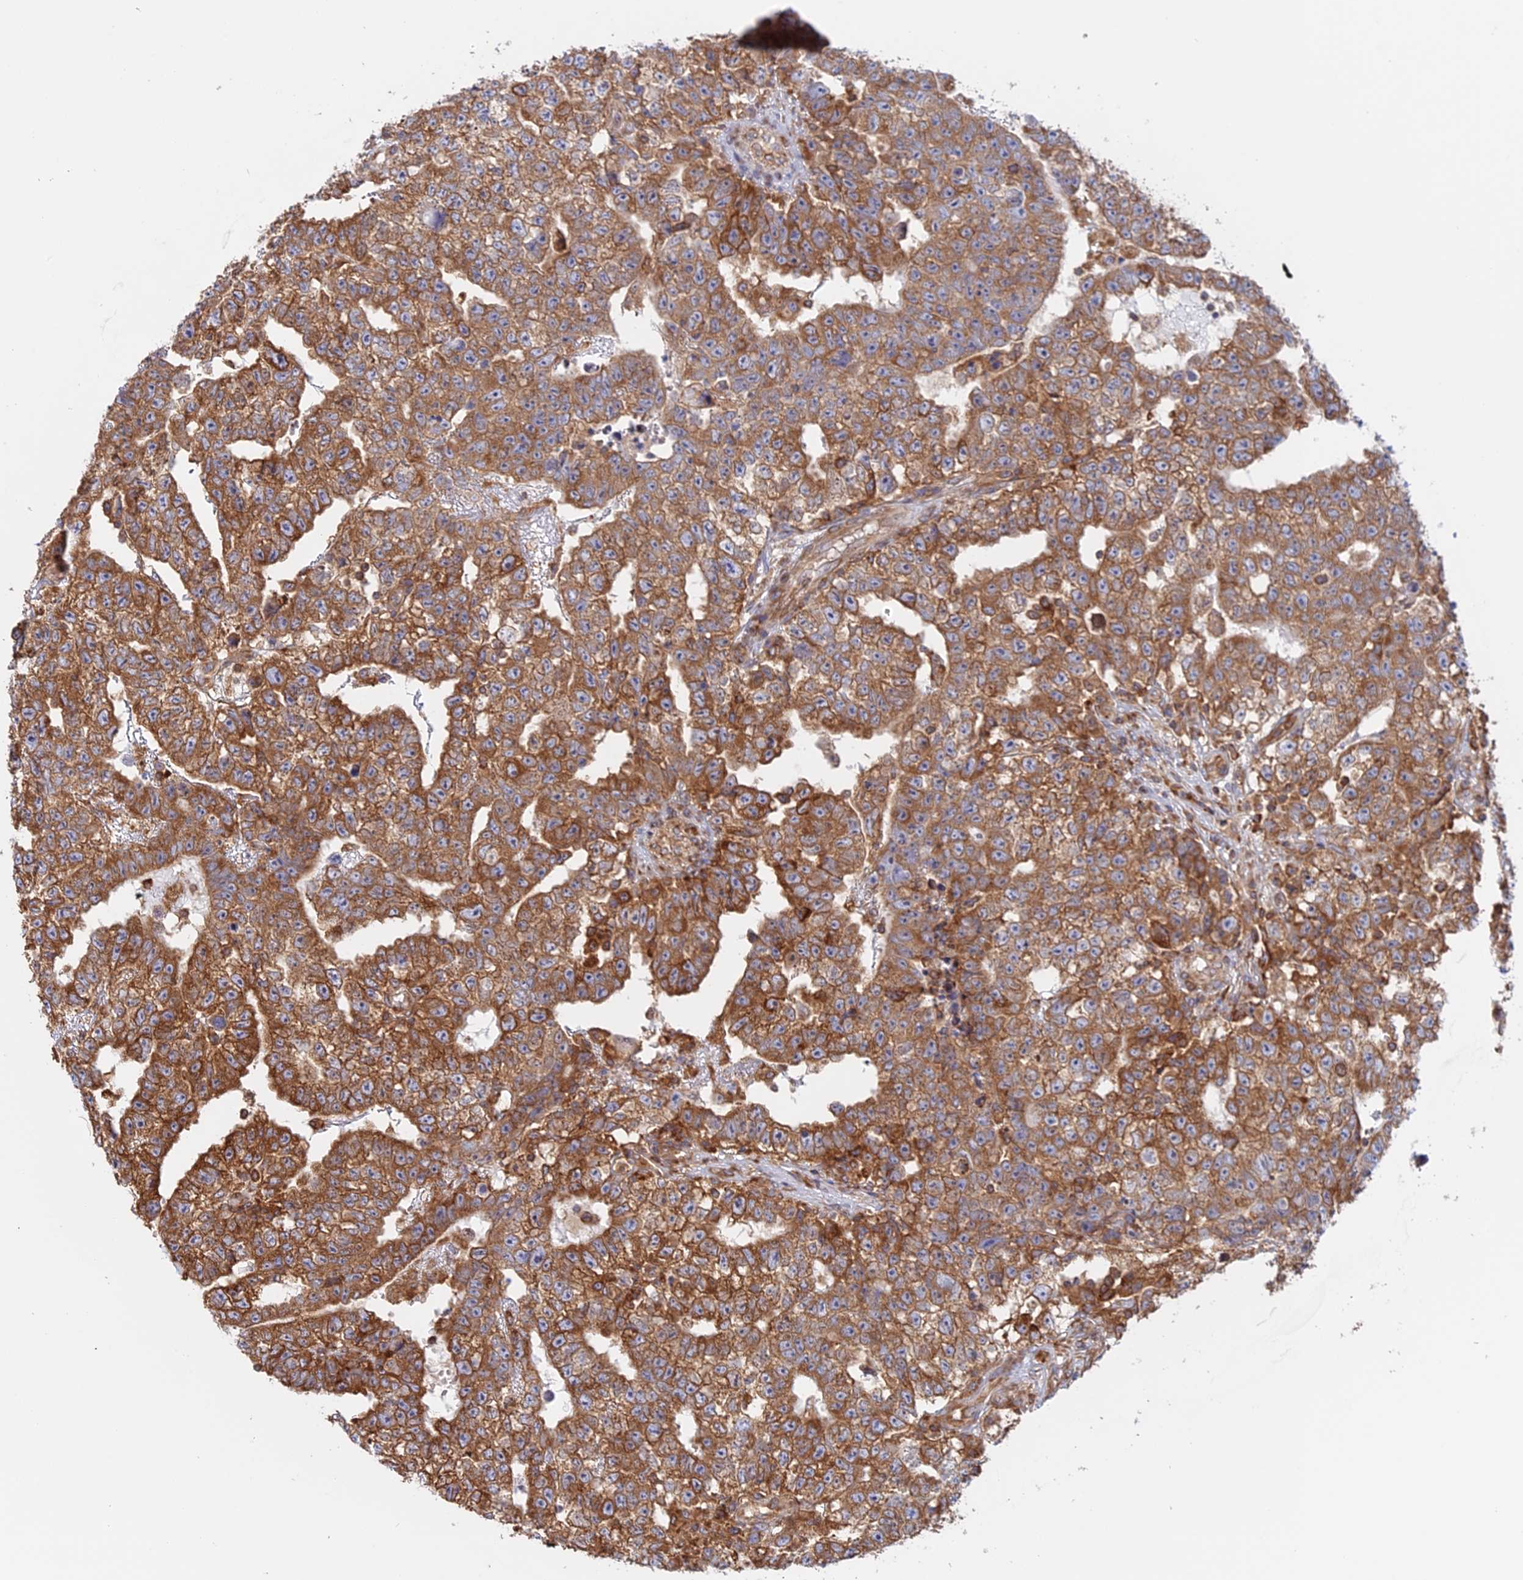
{"staining": {"intensity": "moderate", "quantity": ">75%", "location": "cytoplasmic/membranous"}, "tissue": "testis cancer", "cell_type": "Tumor cells", "image_type": "cancer", "snomed": [{"axis": "morphology", "description": "Carcinoma, Embryonal, NOS"}, {"axis": "topography", "description": "Testis"}], "caption": "High-power microscopy captured an immunohistochemistry image of embryonal carcinoma (testis), revealing moderate cytoplasmic/membranous staining in about >75% of tumor cells.", "gene": "GMIP", "patient": {"sex": "male", "age": 25}}